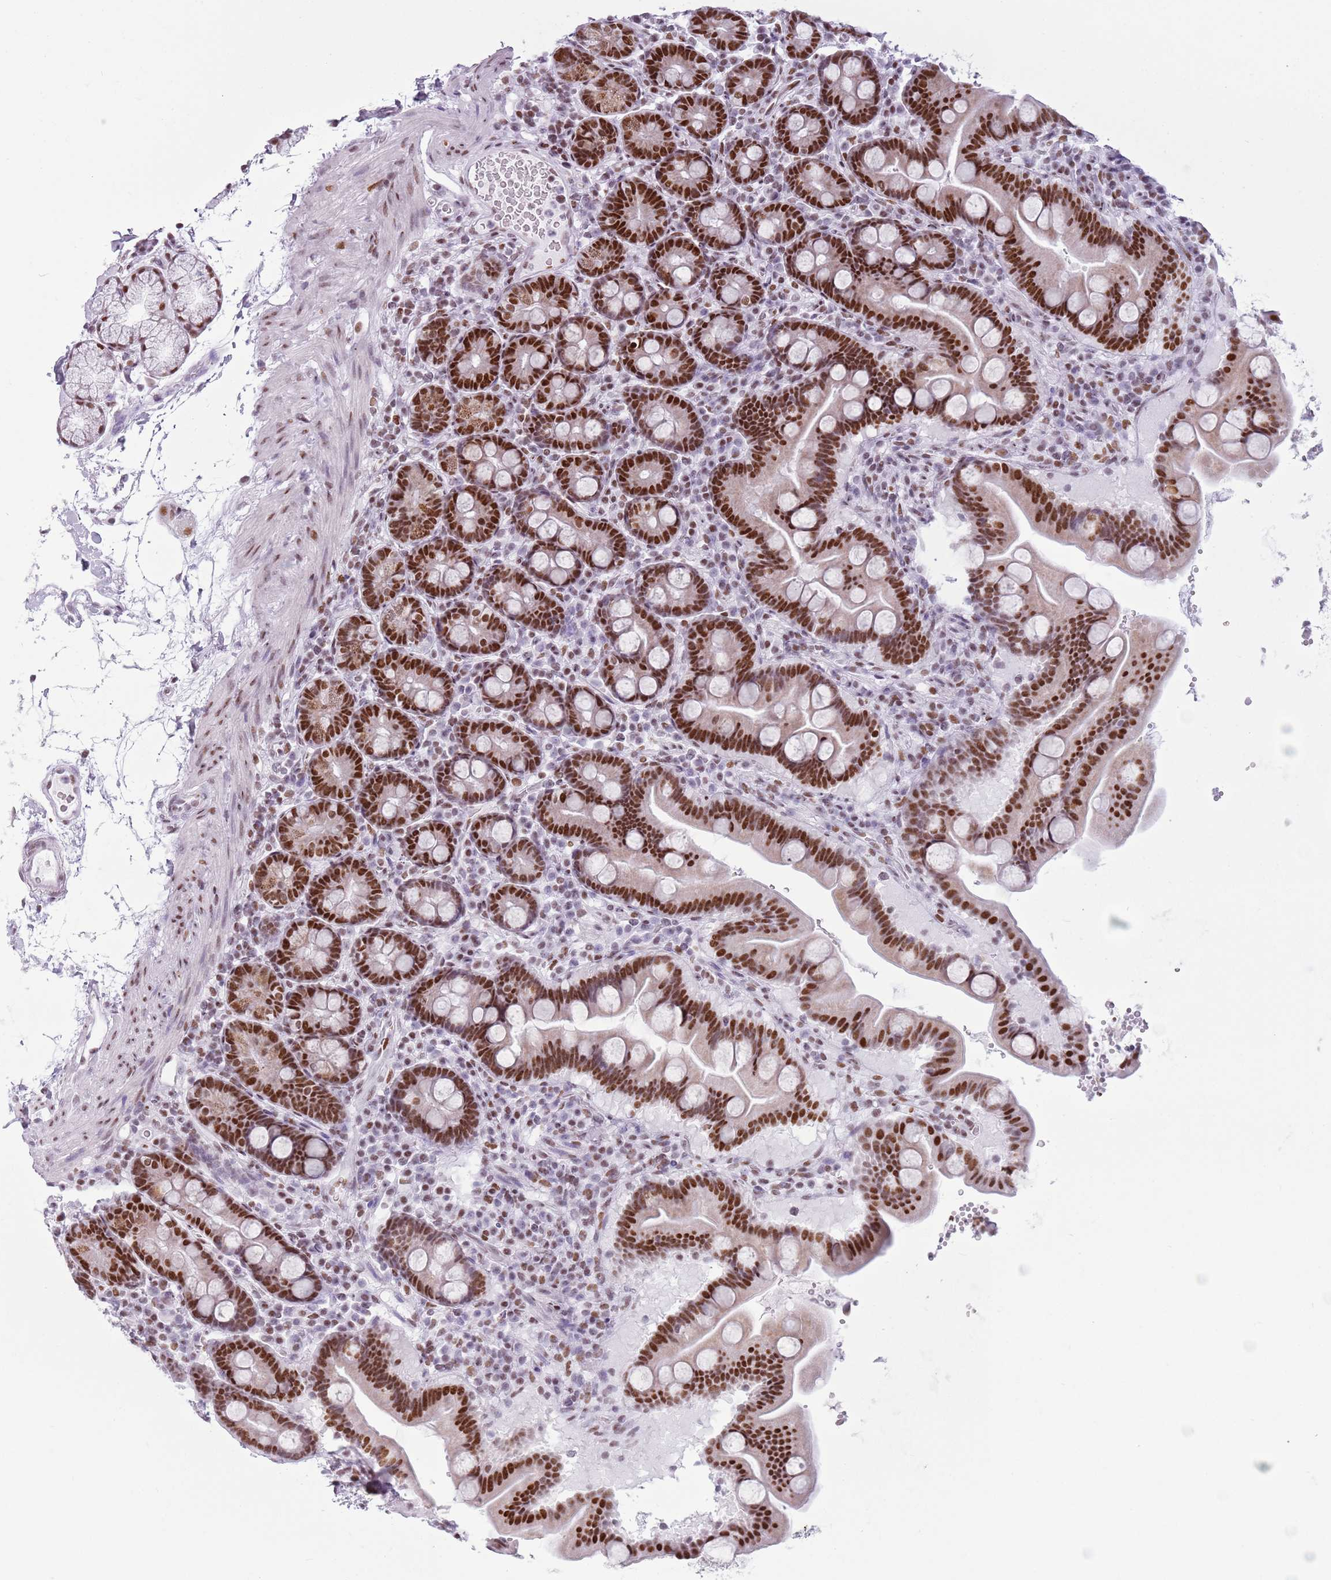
{"staining": {"intensity": "strong", "quantity": ">75%", "location": "nuclear"}, "tissue": "duodenum", "cell_type": "Glandular cells", "image_type": "normal", "snomed": [{"axis": "morphology", "description": "Normal tissue, NOS"}, {"axis": "topography", "description": "Duodenum"}], "caption": "This is a histology image of immunohistochemistry (IHC) staining of unremarkable duodenum, which shows strong expression in the nuclear of glandular cells.", "gene": "FAM104B", "patient": {"sex": "male", "age": 54}}